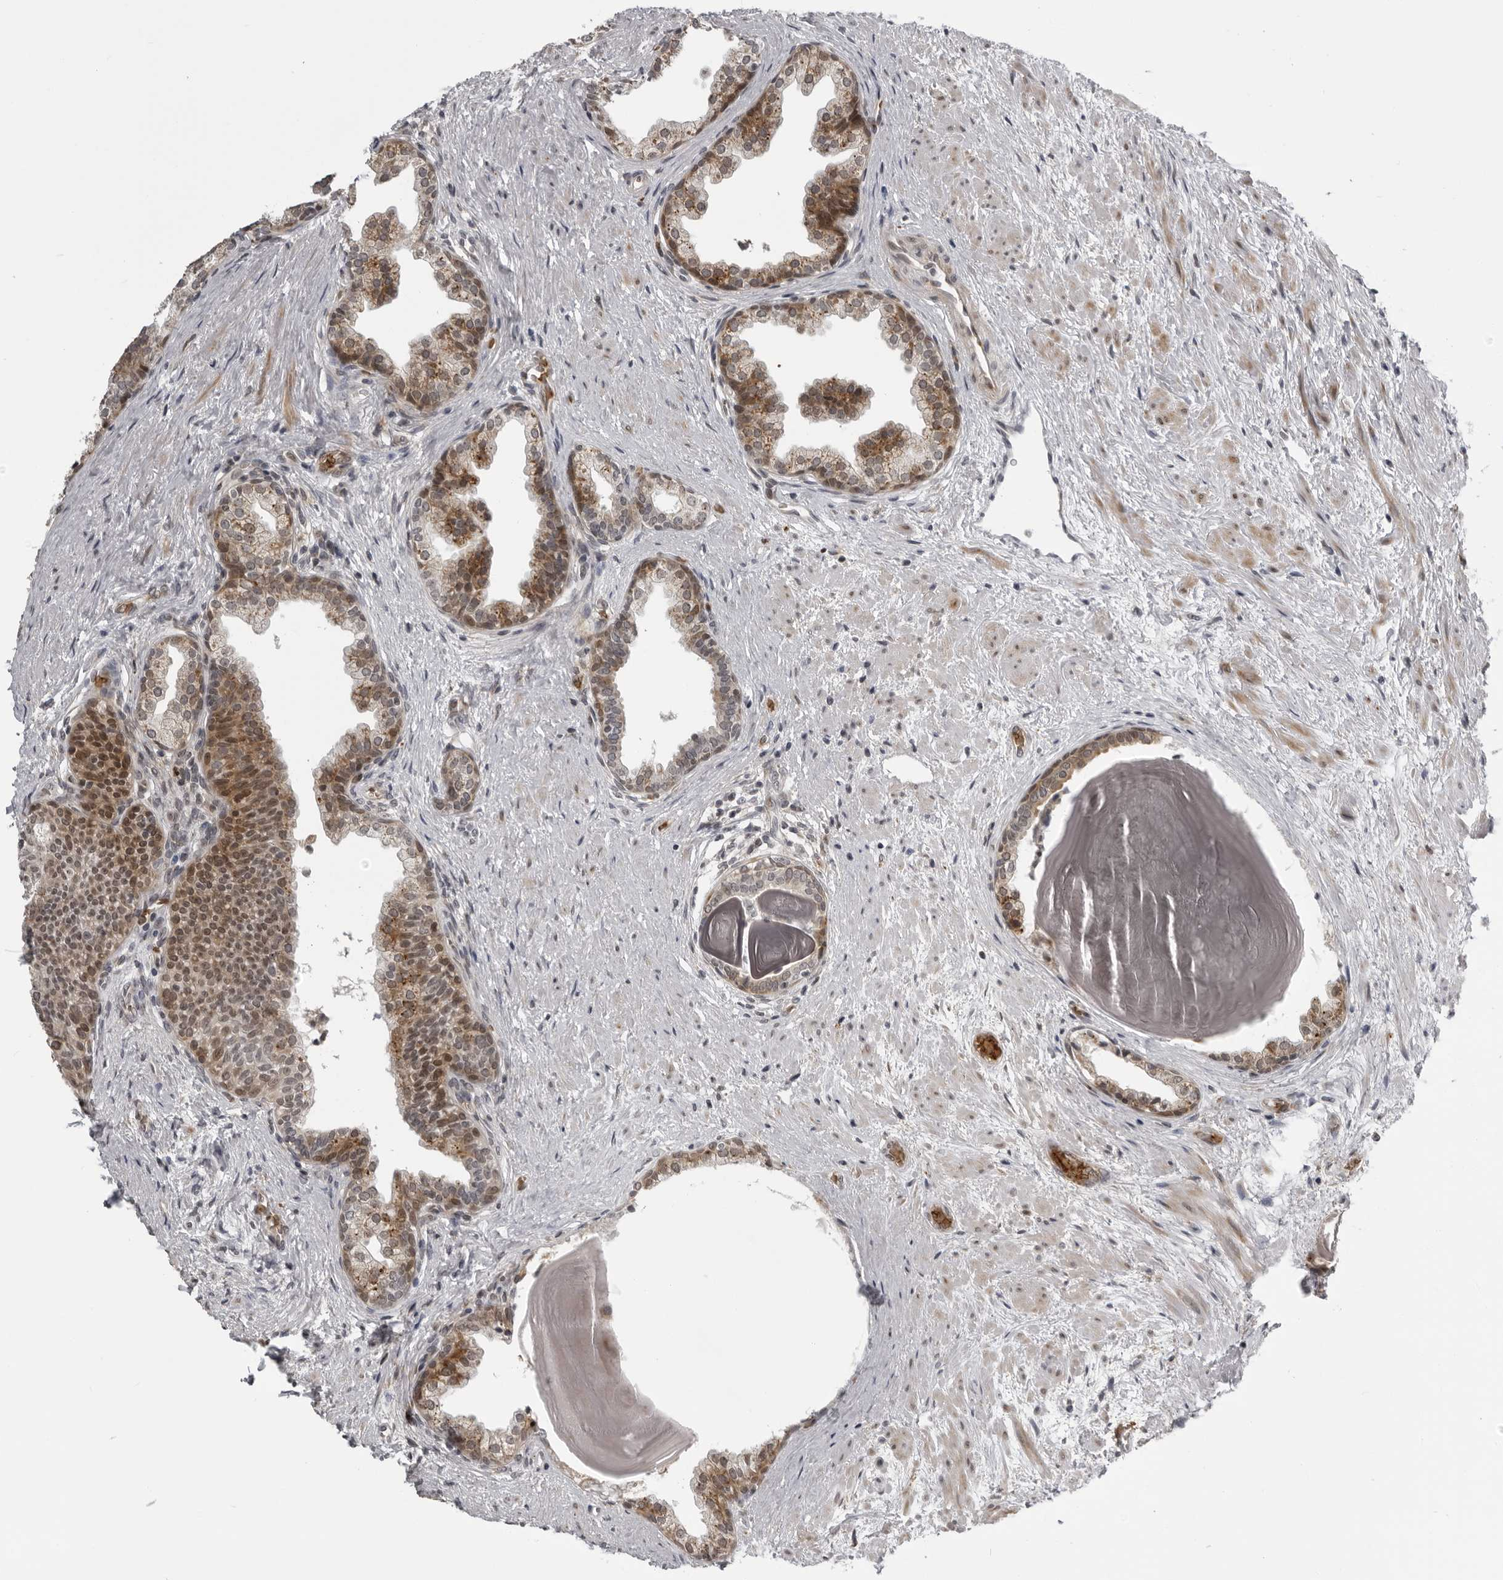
{"staining": {"intensity": "moderate", "quantity": "25%-75%", "location": "cytoplasmic/membranous"}, "tissue": "prostate", "cell_type": "Glandular cells", "image_type": "normal", "snomed": [{"axis": "morphology", "description": "Normal tissue, NOS"}, {"axis": "topography", "description": "Prostate"}], "caption": "Normal prostate demonstrates moderate cytoplasmic/membranous staining in approximately 25%-75% of glandular cells (brown staining indicates protein expression, while blue staining denotes nuclei)..", "gene": "THOP1", "patient": {"sex": "male", "age": 48}}